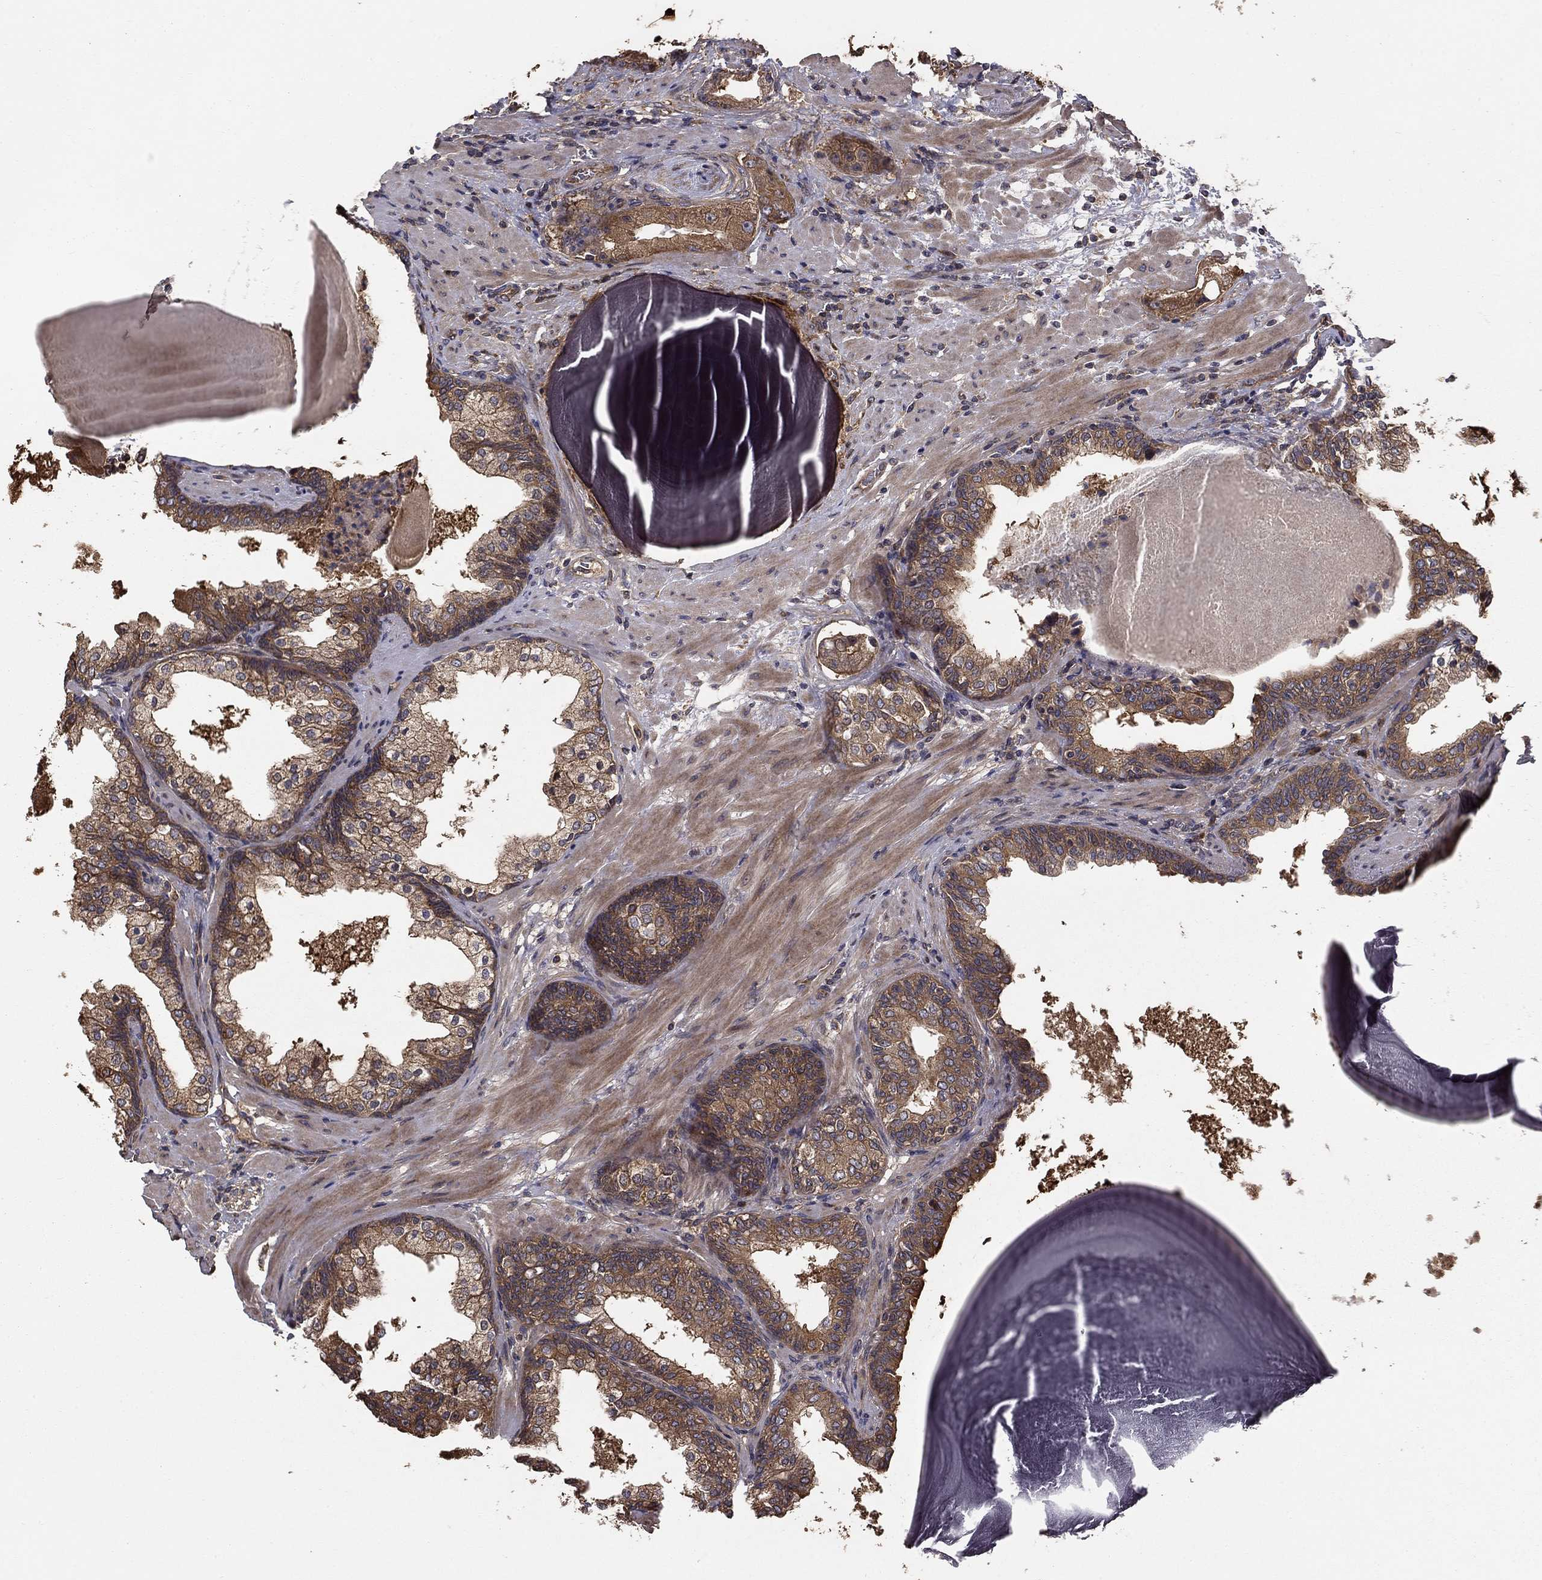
{"staining": {"intensity": "moderate", "quantity": ">75%", "location": "cytoplasmic/membranous"}, "tissue": "prostate cancer", "cell_type": "Tumor cells", "image_type": "cancer", "snomed": [{"axis": "morphology", "description": "Adenocarcinoma, Low grade"}, {"axis": "topography", "description": "Prostate"}], "caption": "Prostate low-grade adenocarcinoma stained with a protein marker reveals moderate staining in tumor cells.", "gene": "BABAM2", "patient": {"sex": "male", "age": 62}}